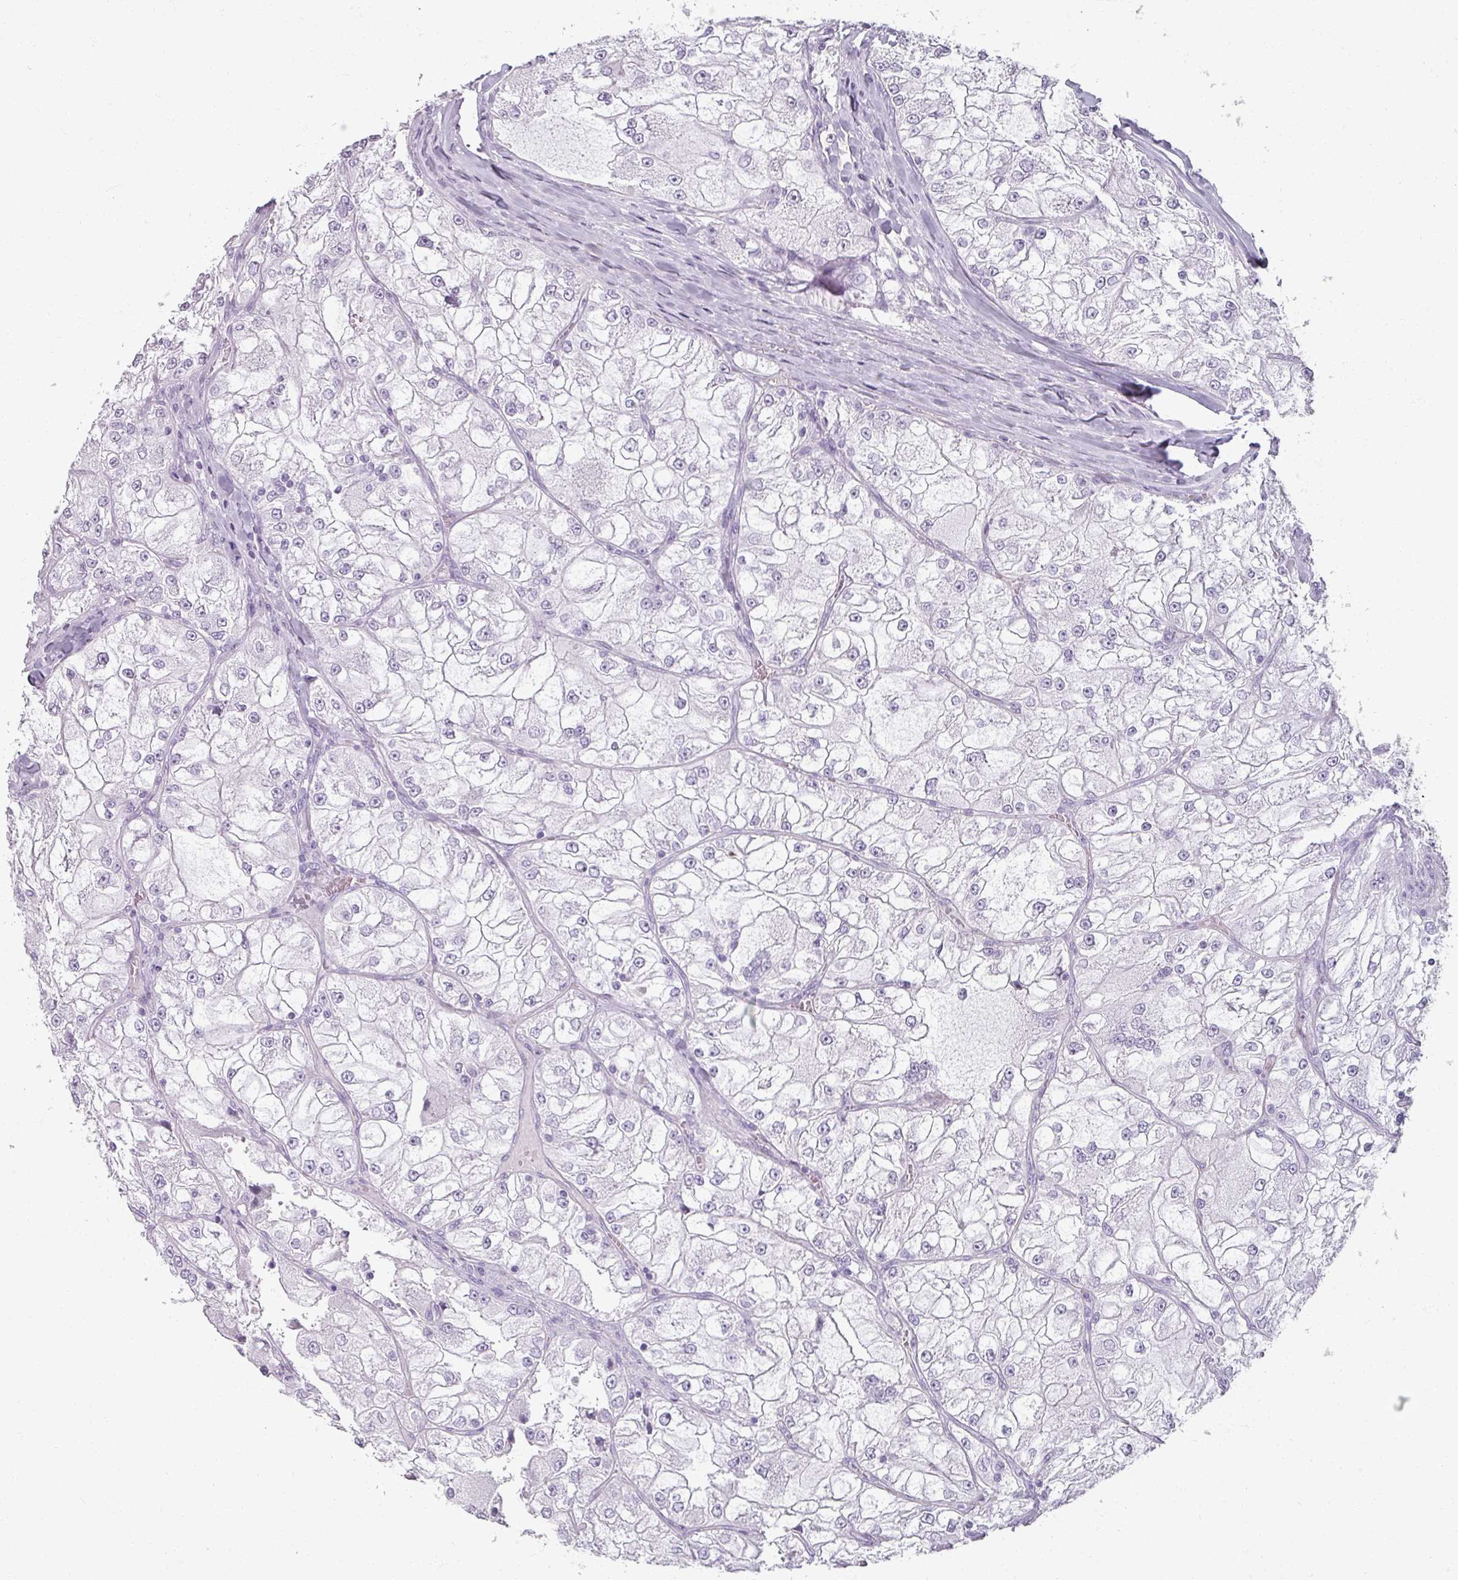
{"staining": {"intensity": "negative", "quantity": "none", "location": "none"}, "tissue": "renal cancer", "cell_type": "Tumor cells", "image_type": "cancer", "snomed": [{"axis": "morphology", "description": "Adenocarcinoma, NOS"}, {"axis": "topography", "description": "Kidney"}], "caption": "An image of human adenocarcinoma (renal) is negative for staining in tumor cells.", "gene": "REG3G", "patient": {"sex": "female", "age": 72}}